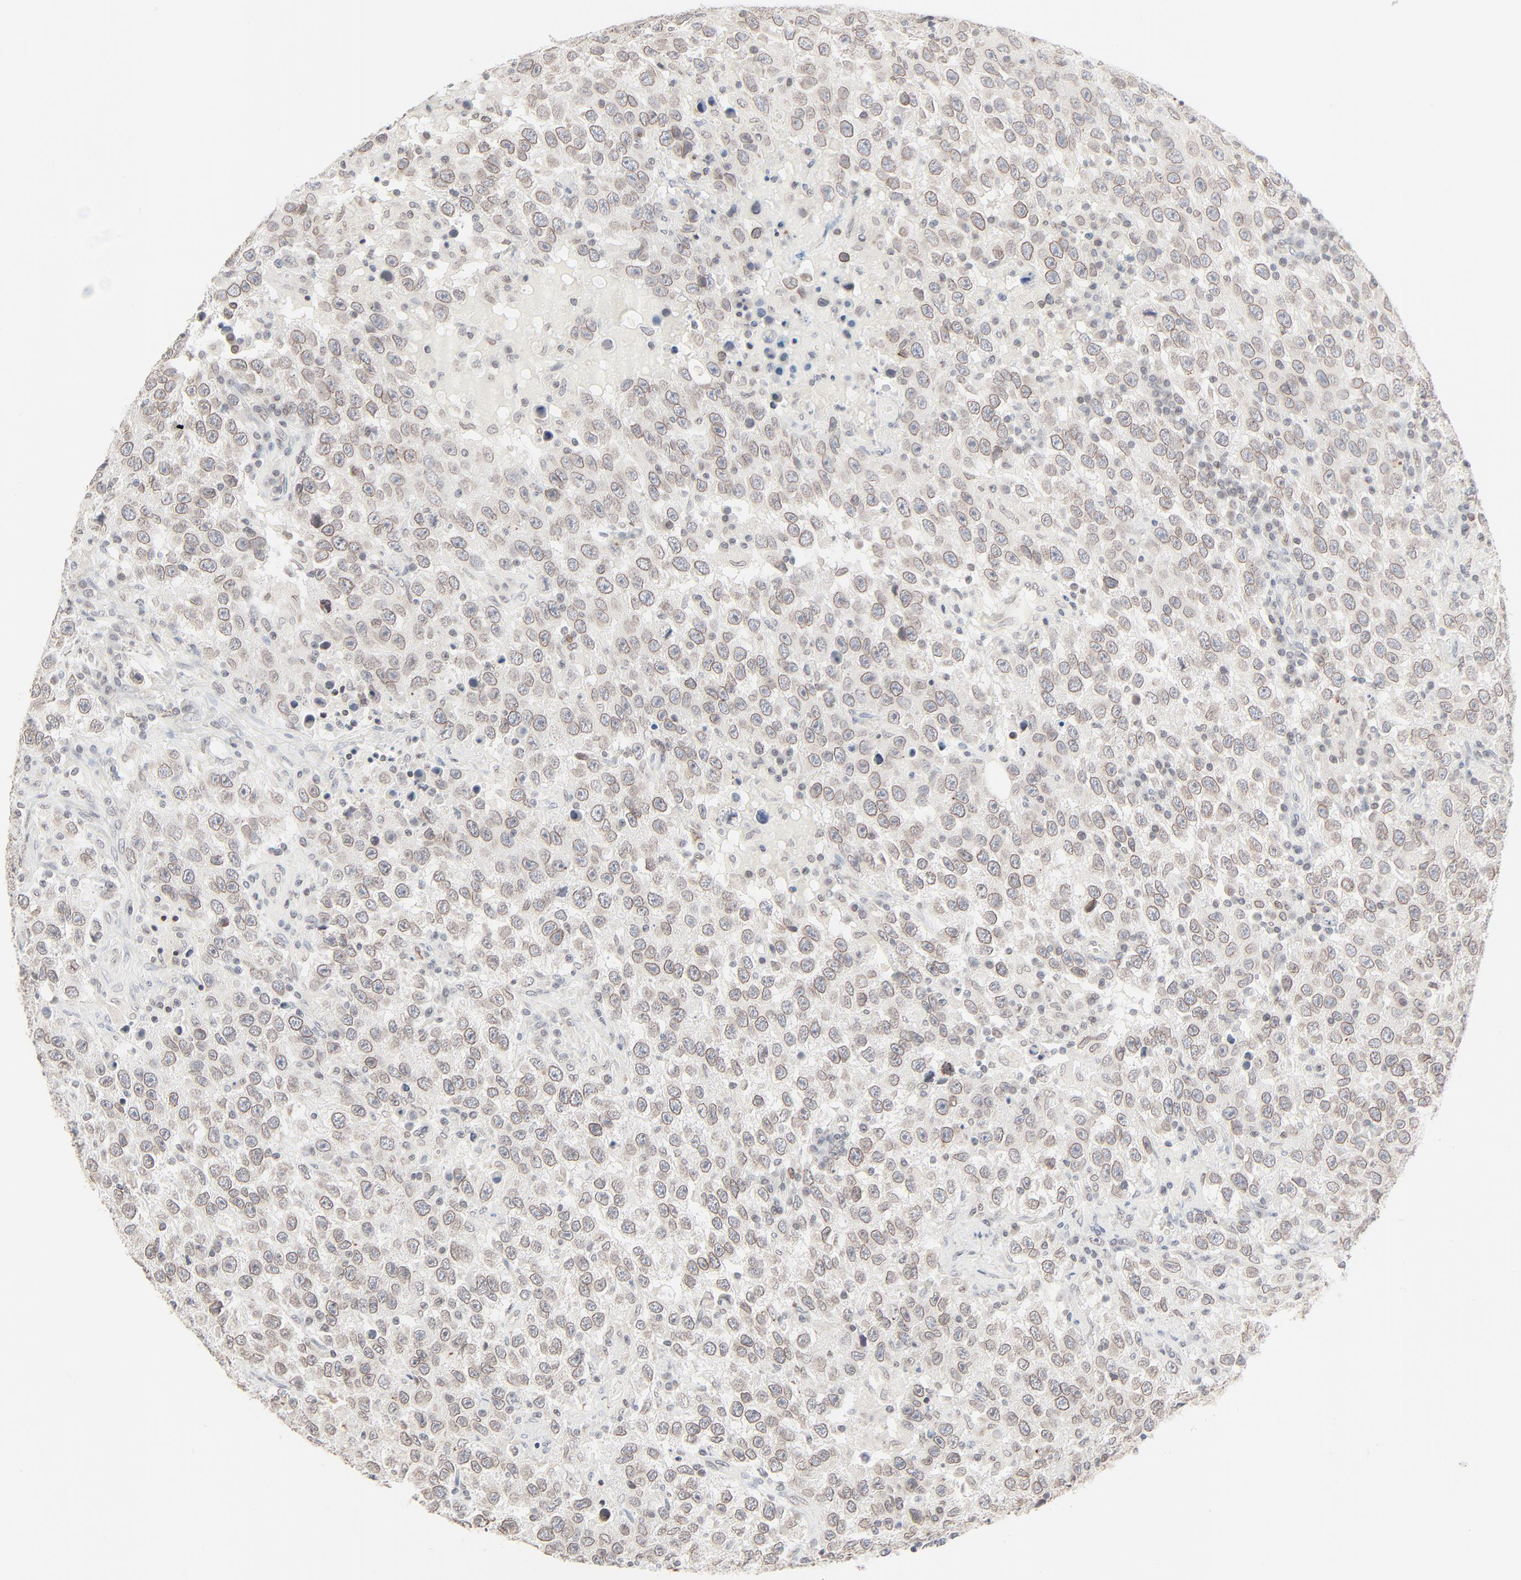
{"staining": {"intensity": "weak", "quantity": "25%-75%", "location": "cytoplasmic/membranous,nuclear"}, "tissue": "testis cancer", "cell_type": "Tumor cells", "image_type": "cancer", "snomed": [{"axis": "morphology", "description": "Seminoma, NOS"}, {"axis": "topography", "description": "Testis"}], "caption": "Immunohistochemical staining of testis cancer displays weak cytoplasmic/membranous and nuclear protein staining in approximately 25%-75% of tumor cells.", "gene": "MAD1L1", "patient": {"sex": "male", "age": 41}}